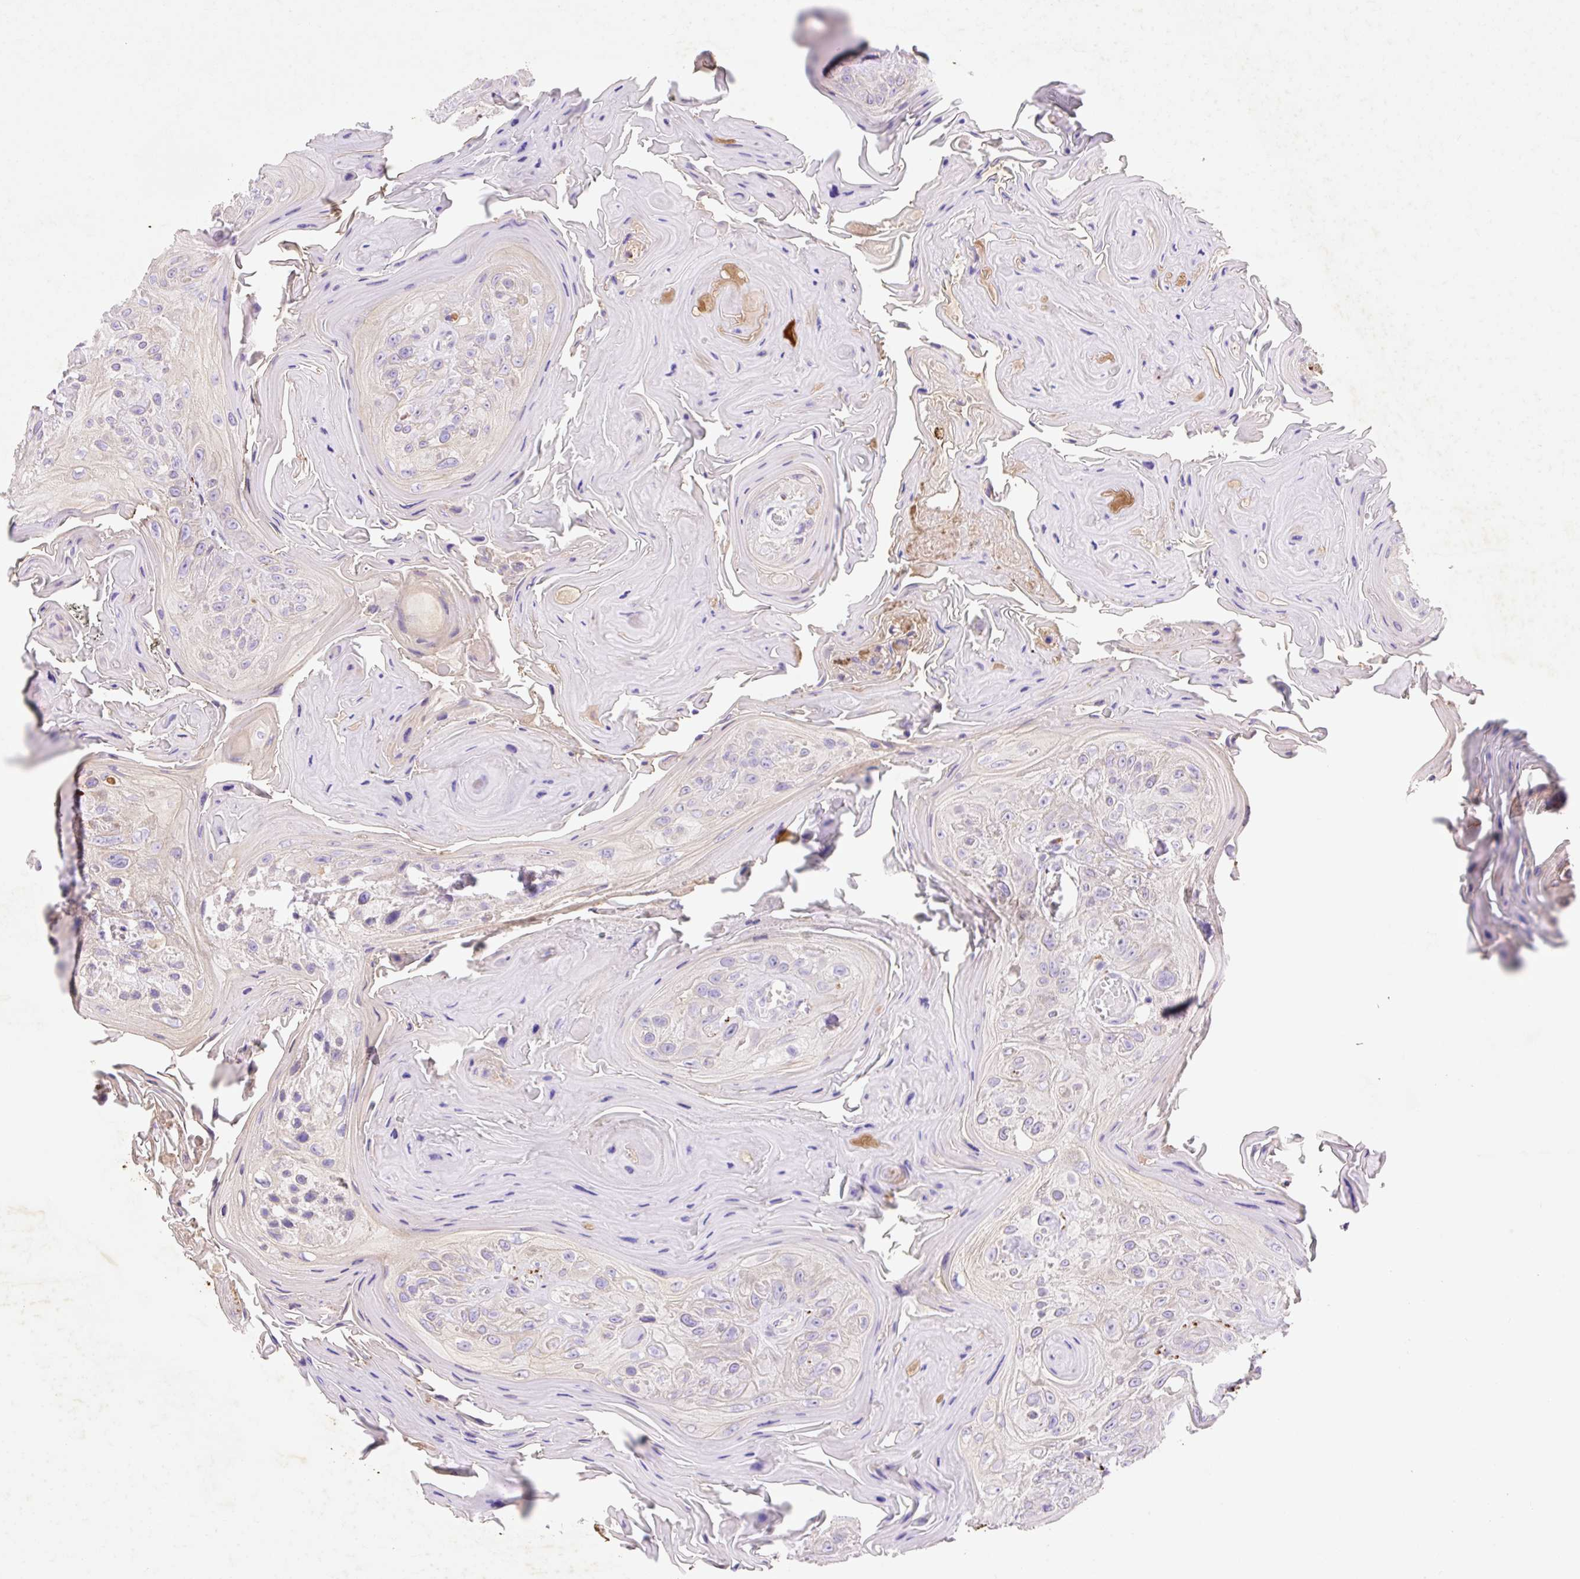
{"staining": {"intensity": "negative", "quantity": "none", "location": "none"}, "tissue": "head and neck cancer", "cell_type": "Tumor cells", "image_type": "cancer", "snomed": [{"axis": "morphology", "description": "Squamous cell carcinoma, NOS"}, {"axis": "topography", "description": "Head-Neck"}], "caption": "This is a image of immunohistochemistry staining of head and neck squamous cell carcinoma, which shows no staining in tumor cells.", "gene": "HEXA", "patient": {"sex": "female", "age": 59}}